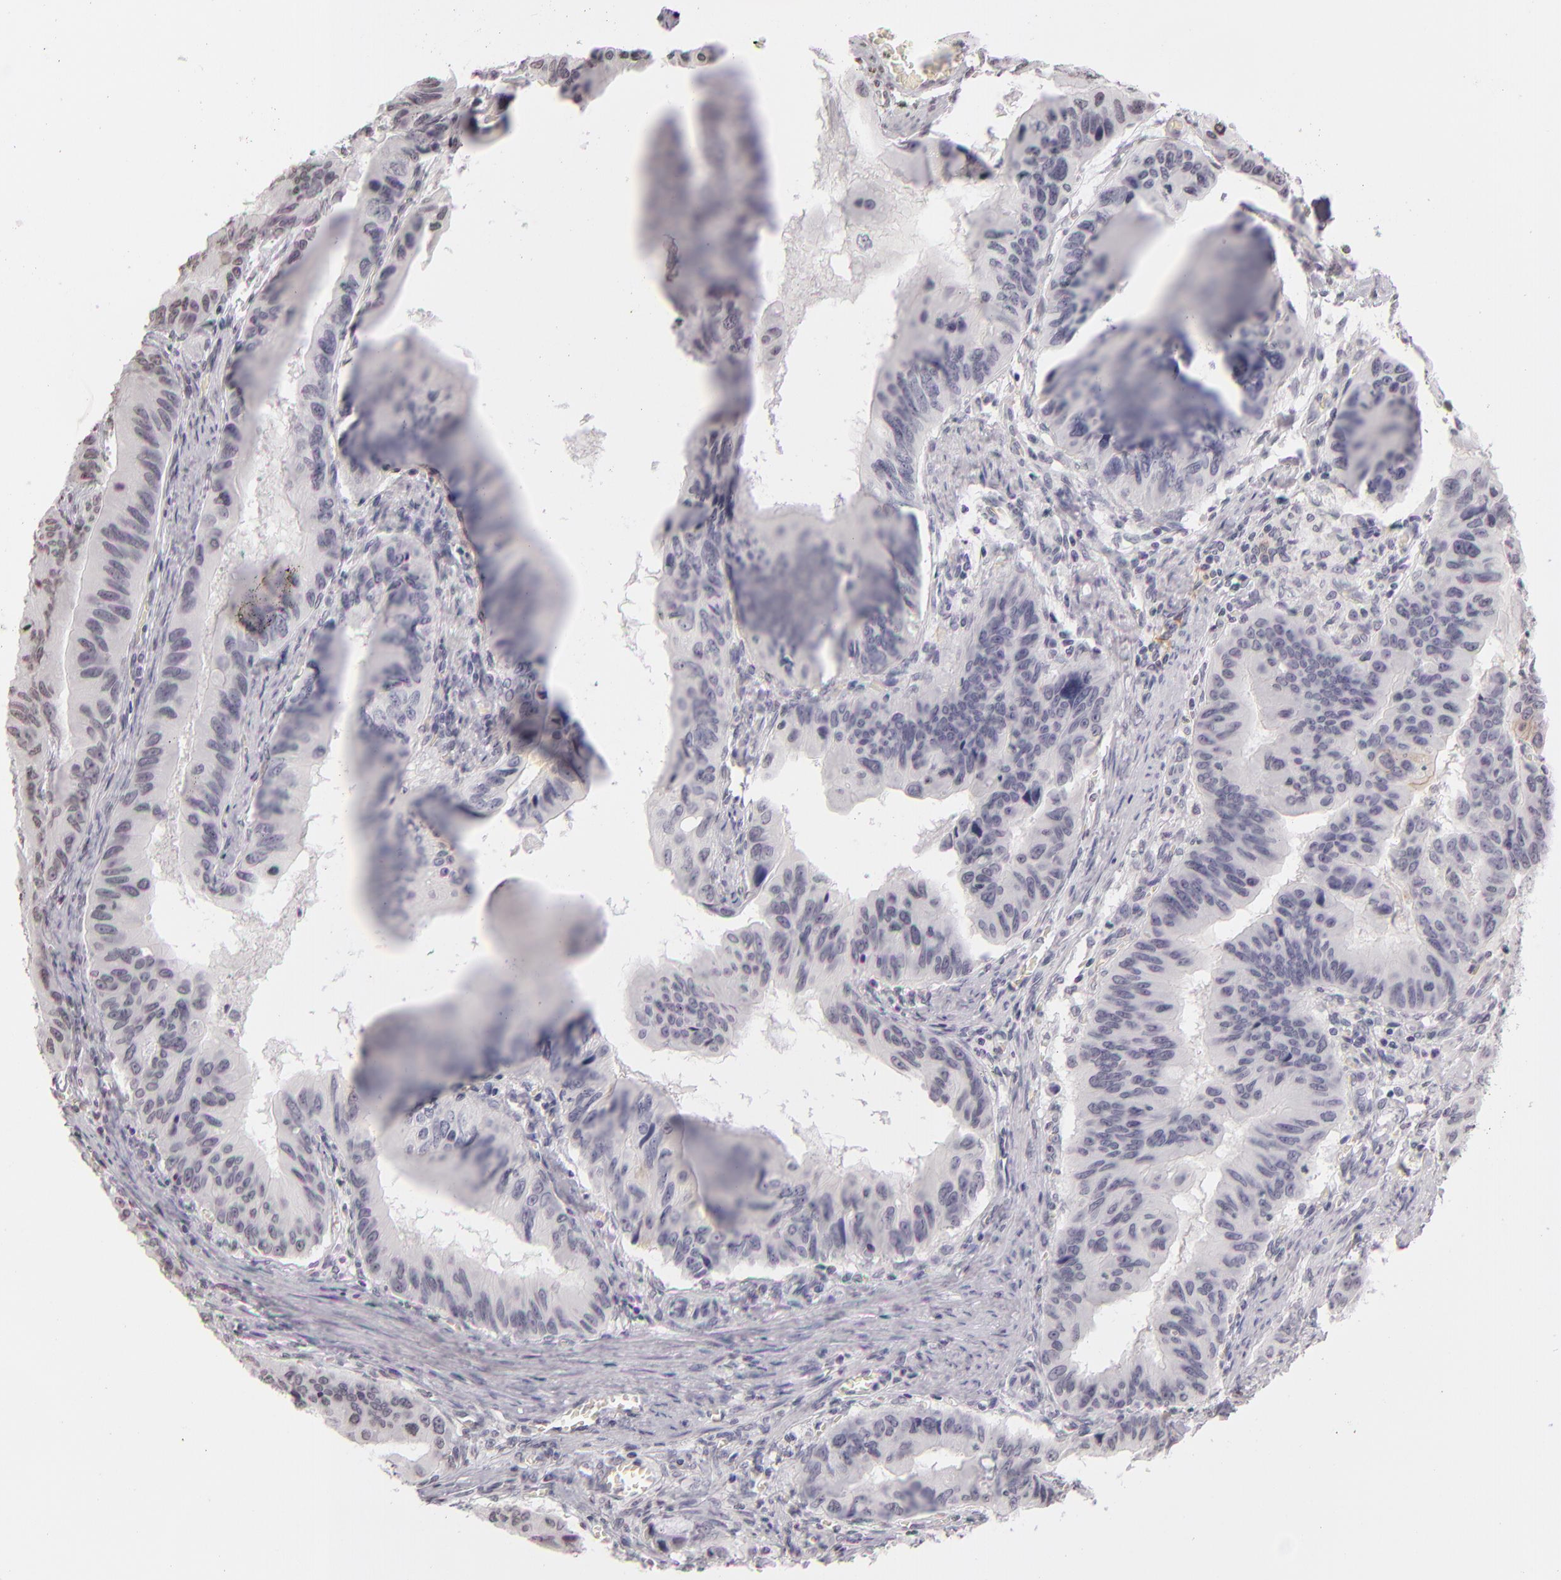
{"staining": {"intensity": "negative", "quantity": "none", "location": "none"}, "tissue": "stomach cancer", "cell_type": "Tumor cells", "image_type": "cancer", "snomed": [{"axis": "morphology", "description": "Adenocarcinoma, NOS"}, {"axis": "topography", "description": "Stomach, upper"}], "caption": "There is no significant staining in tumor cells of stomach cancer (adenocarcinoma).", "gene": "CD40", "patient": {"sex": "male", "age": 80}}